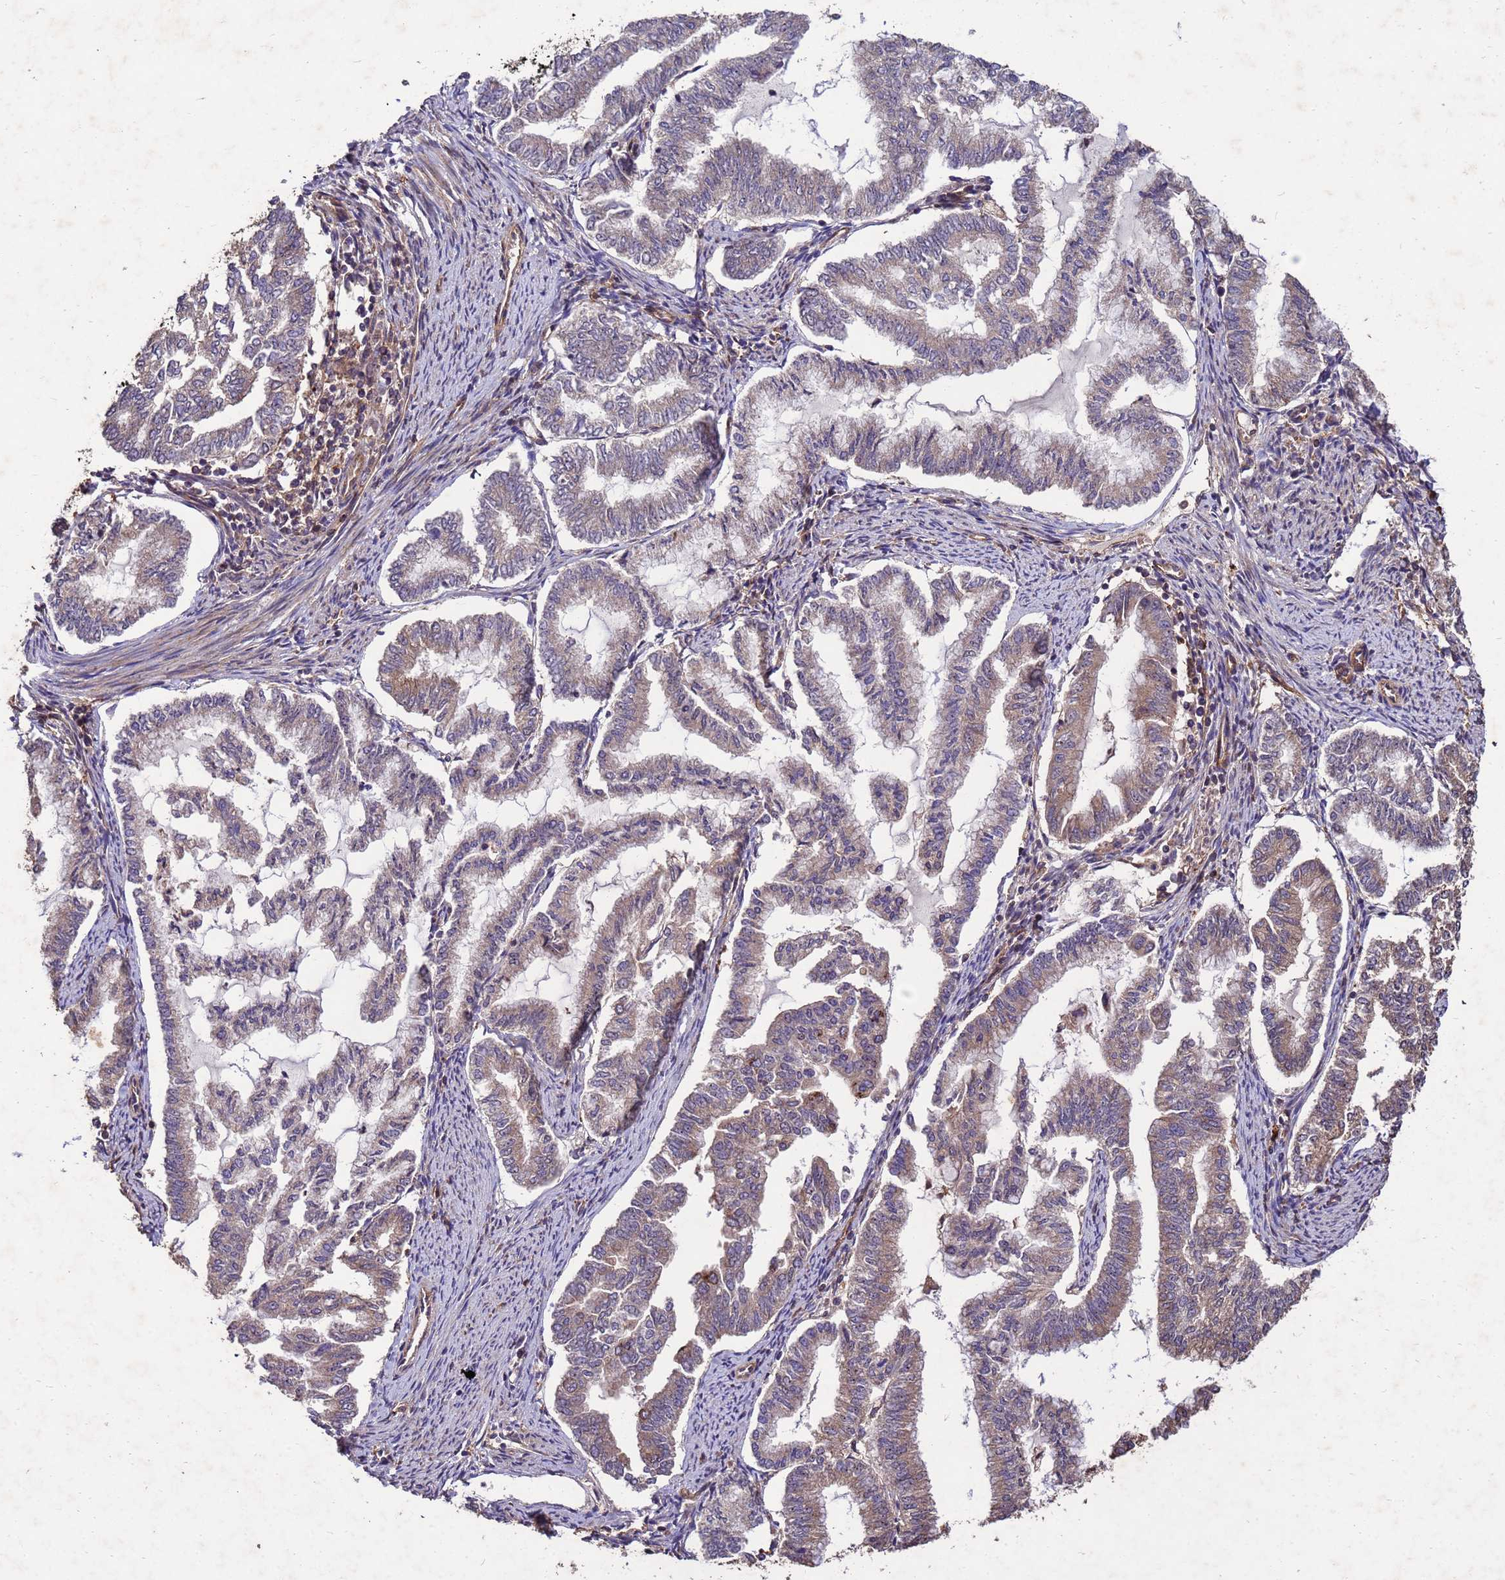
{"staining": {"intensity": "weak", "quantity": ">75%", "location": "cytoplasmic/membranous"}, "tissue": "endometrial cancer", "cell_type": "Tumor cells", "image_type": "cancer", "snomed": [{"axis": "morphology", "description": "Adenocarcinoma, NOS"}, {"axis": "topography", "description": "Endometrium"}], "caption": "Adenocarcinoma (endometrial) stained with a protein marker shows weak staining in tumor cells.", "gene": "TOR4A", "patient": {"sex": "female", "age": 79}}